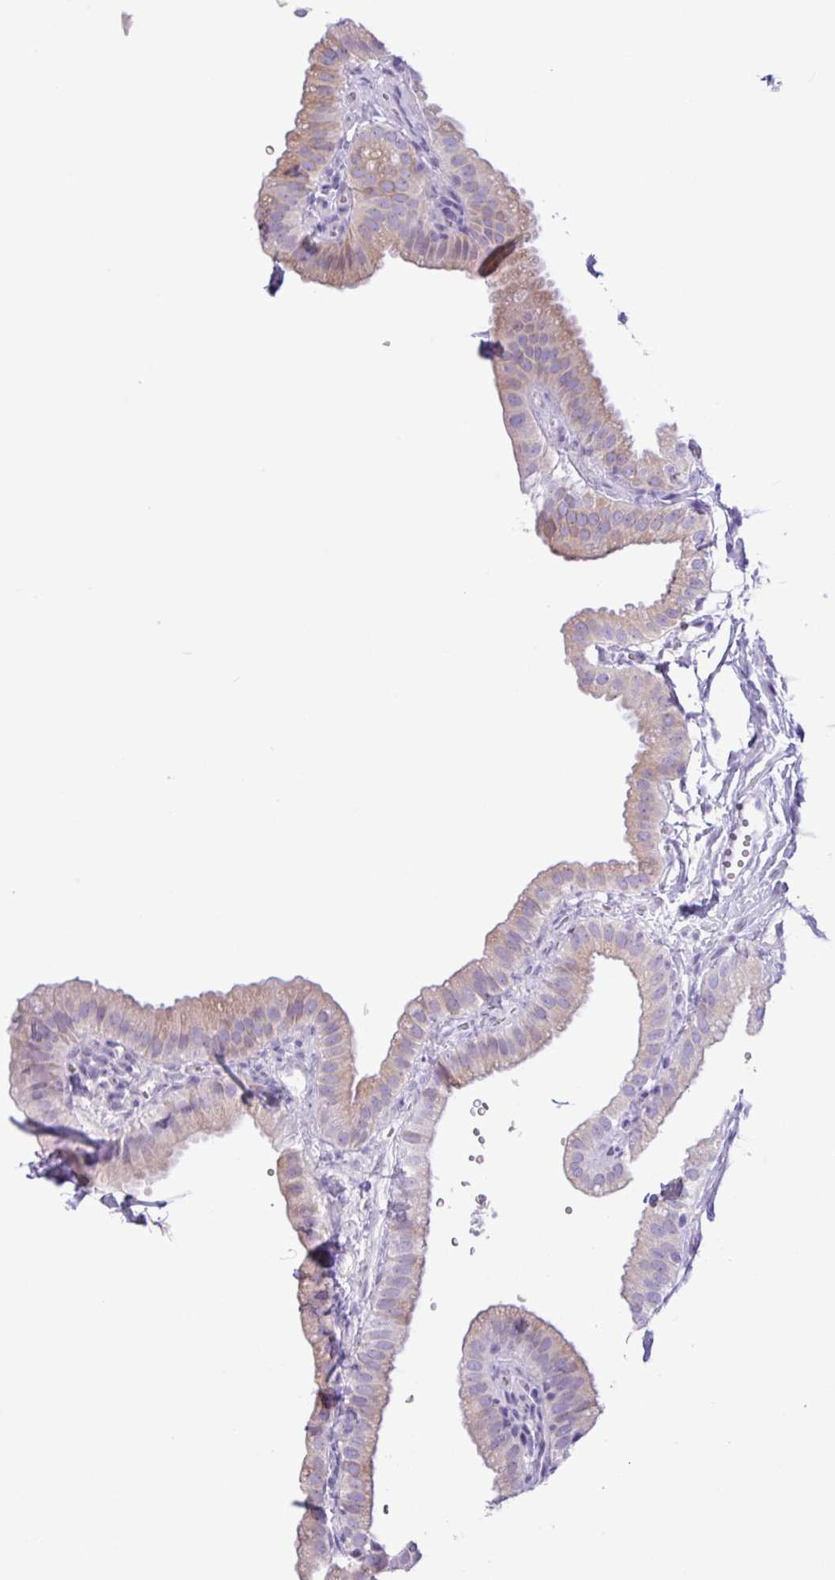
{"staining": {"intensity": "weak", "quantity": "25%-75%", "location": "cytoplasmic/membranous"}, "tissue": "gallbladder", "cell_type": "Glandular cells", "image_type": "normal", "snomed": [{"axis": "morphology", "description": "Normal tissue, NOS"}, {"axis": "topography", "description": "Gallbladder"}], "caption": "This histopathology image demonstrates IHC staining of benign human gallbladder, with low weak cytoplasmic/membranous staining in about 25%-75% of glandular cells.", "gene": "SLC38A1", "patient": {"sex": "female", "age": 61}}